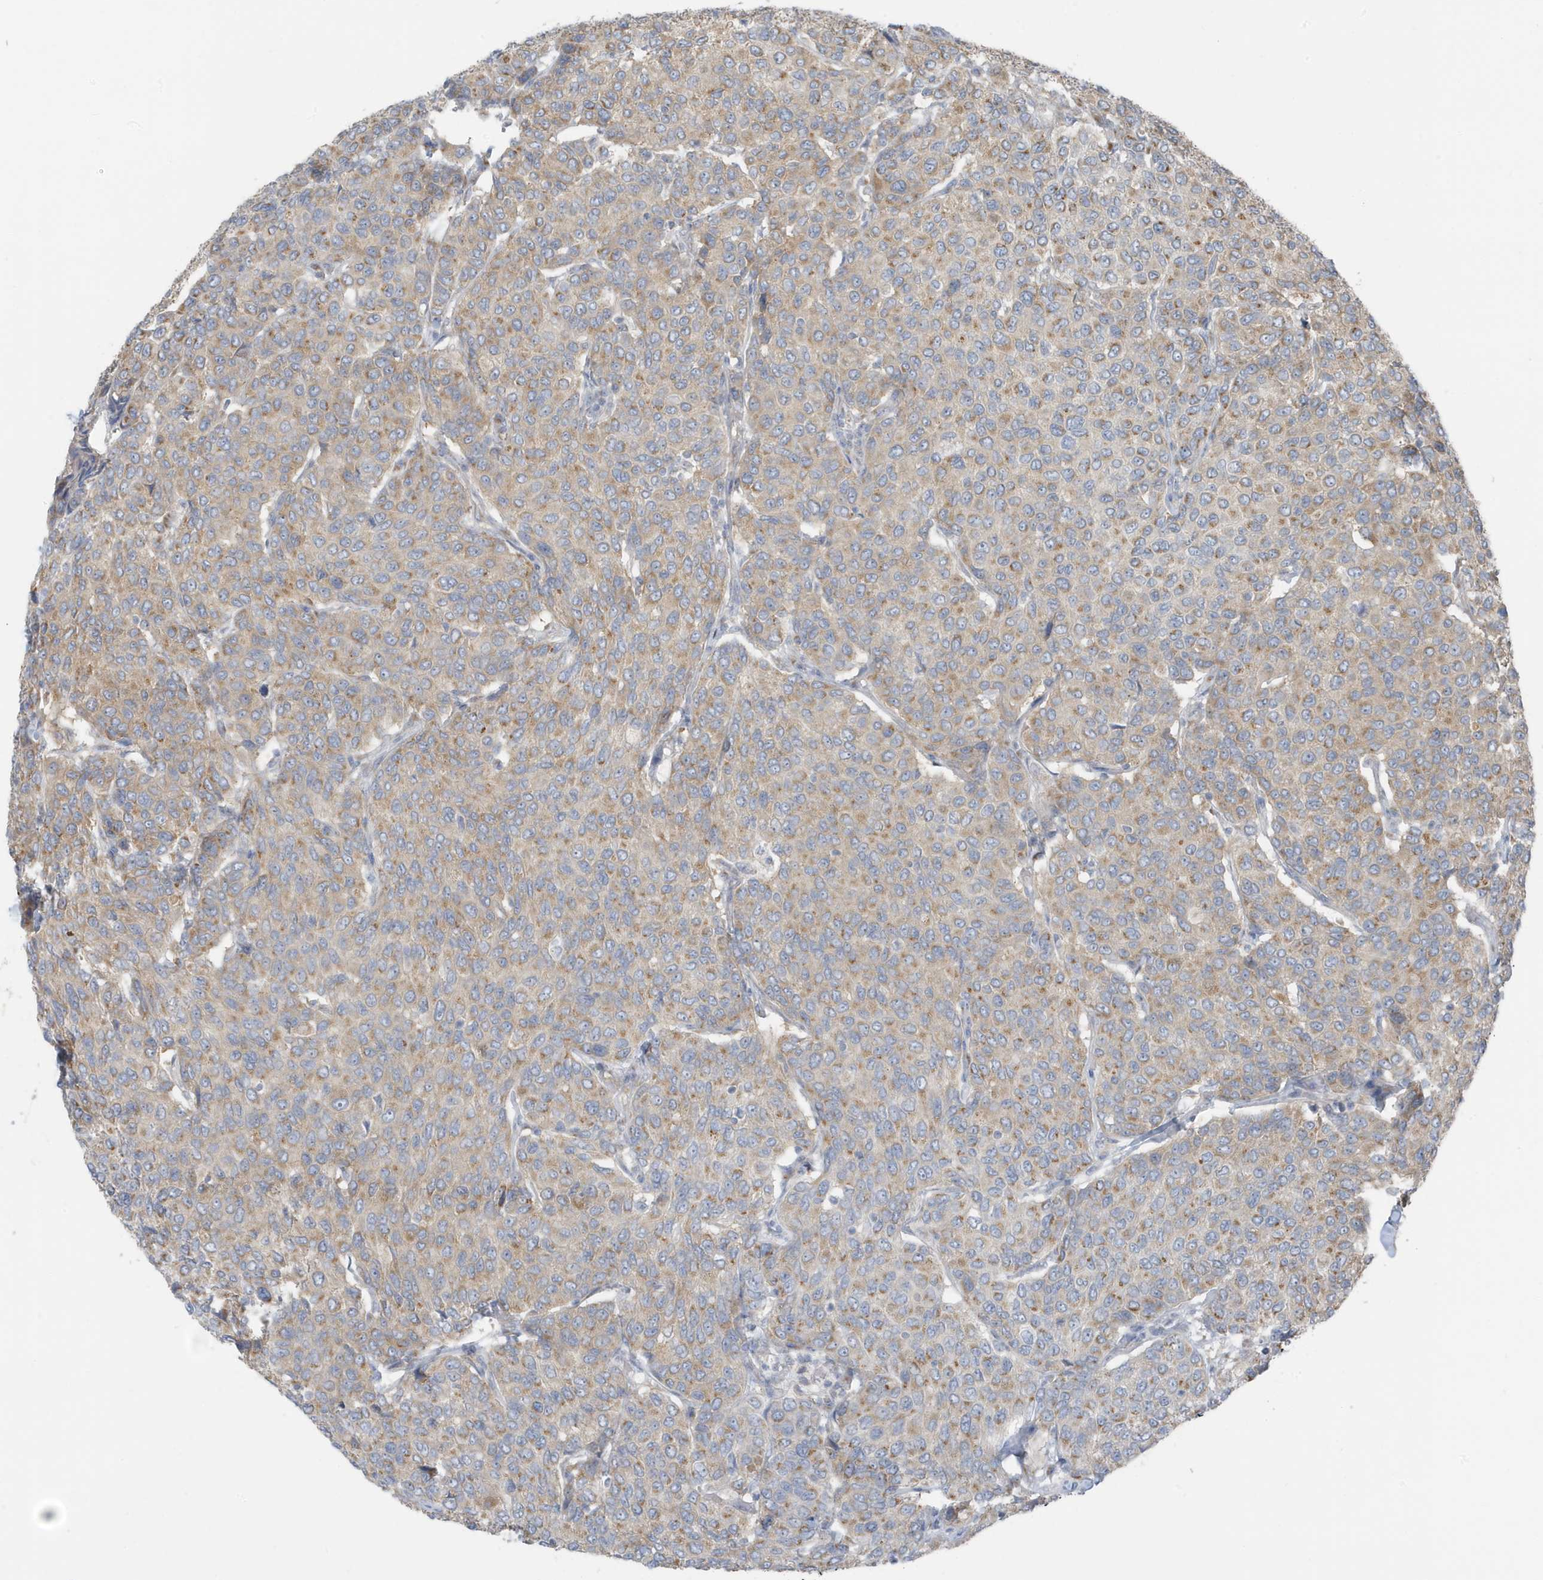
{"staining": {"intensity": "moderate", "quantity": ">75%", "location": "cytoplasmic/membranous"}, "tissue": "breast cancer", "cell_type": "Tumor cells", "image_type": "cancer", "snomed": [{"axis": "morphology", "description": "Duct carcinoma"}, {"axis": "topography", "description": "Breast"}], "caption": "Protein expression analysis of breast cancer shows moderate cytoplasmic/membranous positivity in about >75% of tumor cells.", "gene": "GOLGA4", "patient": {"sex": "female", "age": 55}}